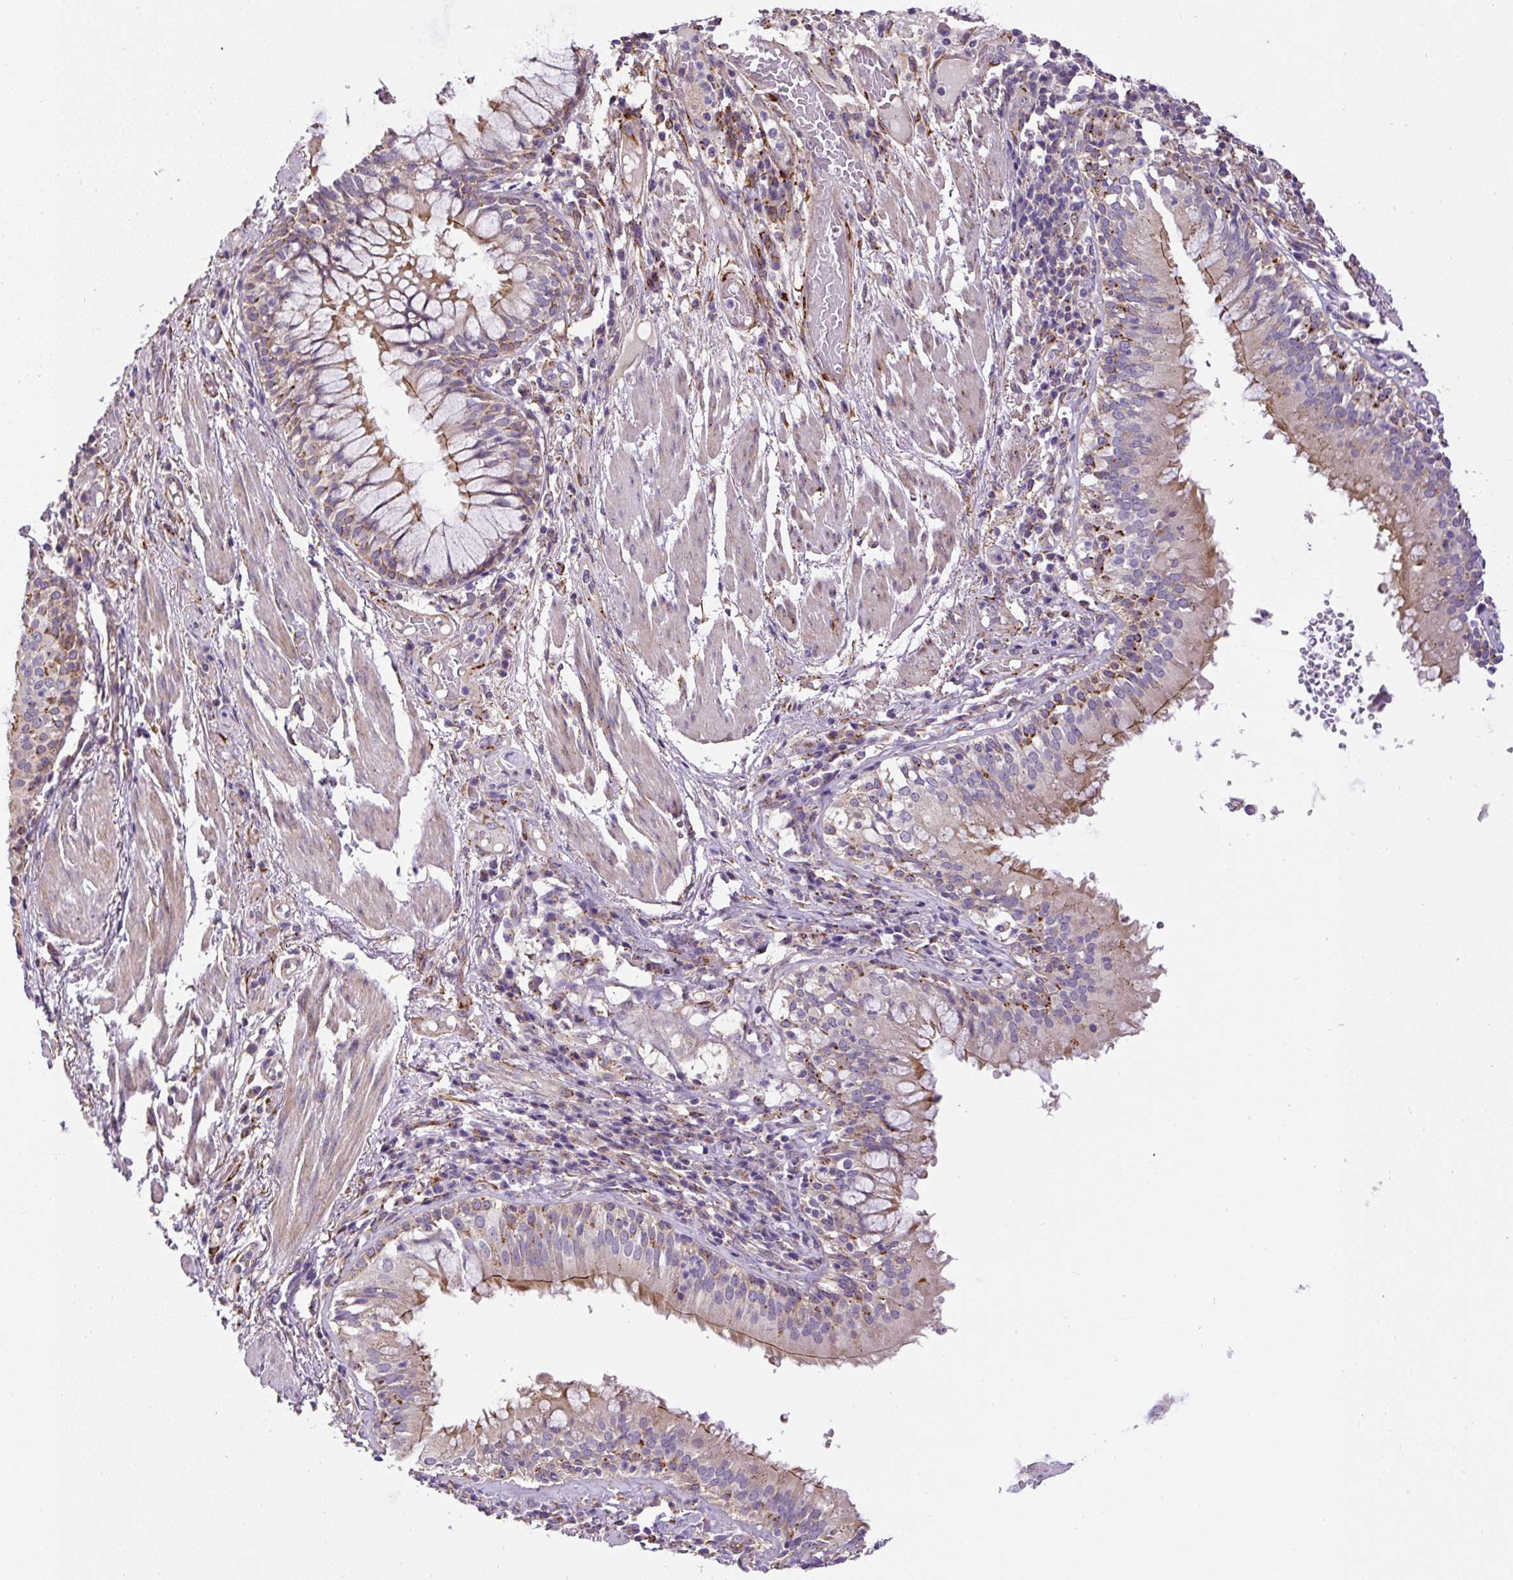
{"staining": {"intensity": "weak", "quantity": ">75%", "location": "cytoplasmic/membranous"}, "tissue": "soft tissue", "cell_type": "Fibroblasts", "image_type": "normal", "snomed": [{"axis": "morphology", "description": "Normal tissue, NOS"}, {"axis": "topography", "description": "Cartilage tissue"}, {"axis": "topography", "description": "Bronchus"}], "caption": "Protein positivity by IHC exhibits weak cytoplasmic/membranous staining in about >75% of fibroblasts in normal soft tissue. Immunohistochemistry stains the protein in brown and the nuclei are stained blue.", "gene": "RNF170", "patient": {"sex": "male", "age": 56}}